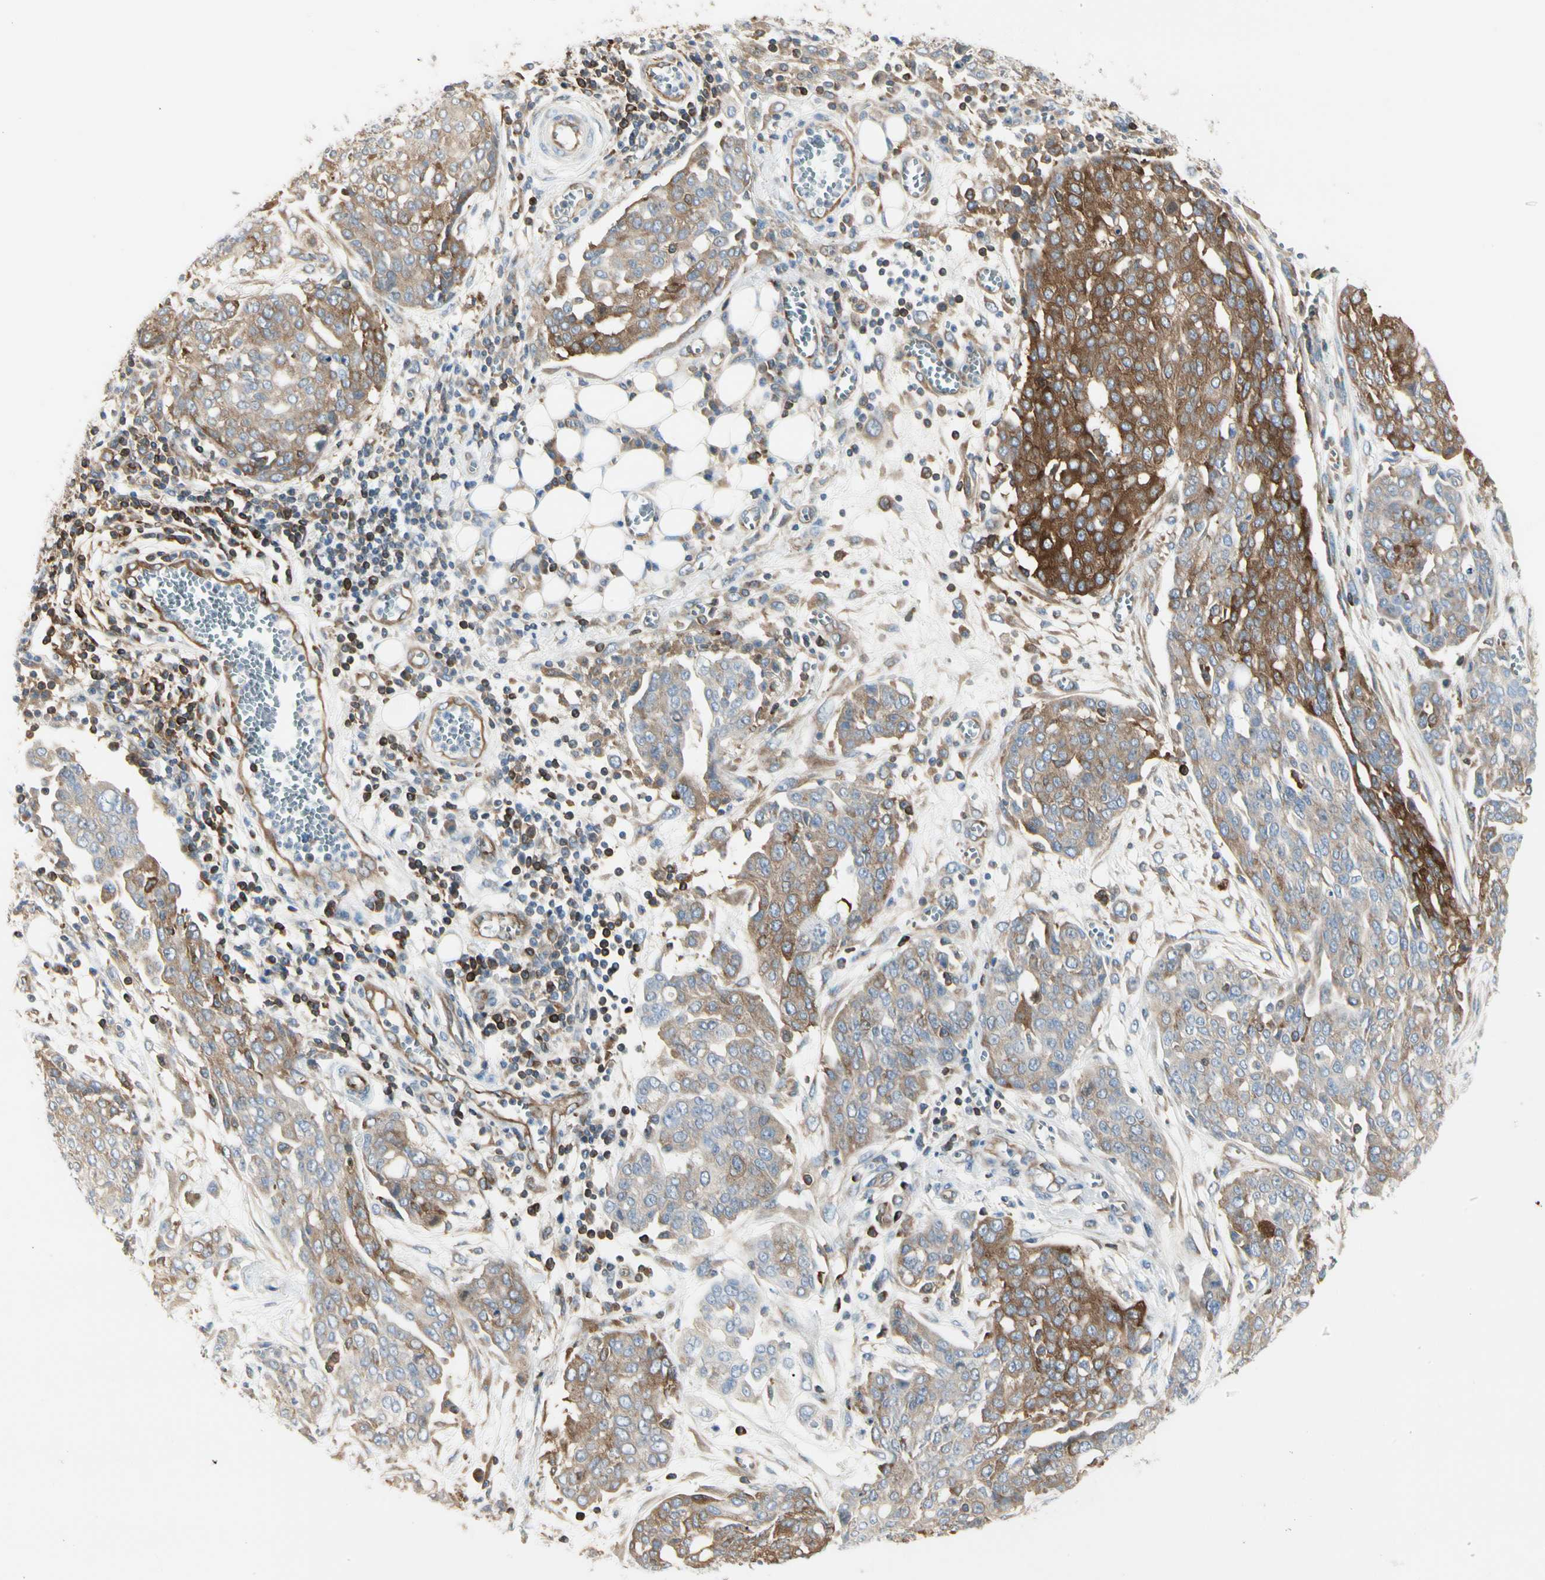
{"staining": {"intensity": "moderate", "quantity": ">75%", "location": "cytoplasmic/membranous"}, "tissue": "ovarian cancer", "cell_type": "Tumor cells", "image_type": "cancer", "snomed": [{"axis": "morphology", "description": "Cystadenocarcinoma, serous, NOS"}, {"axis": "topography", "description": "Soft tissue"}, {"axis": "topography", "description": "Ovary"}], "caption": "DAB immunohistochemical staining of ovarian cancer shows moderate cytoplasmic/membranous protein staining in about >75% of tumor cells.", "gene": "NFKB2", "patient": {"sex": "female", "age": 57}}